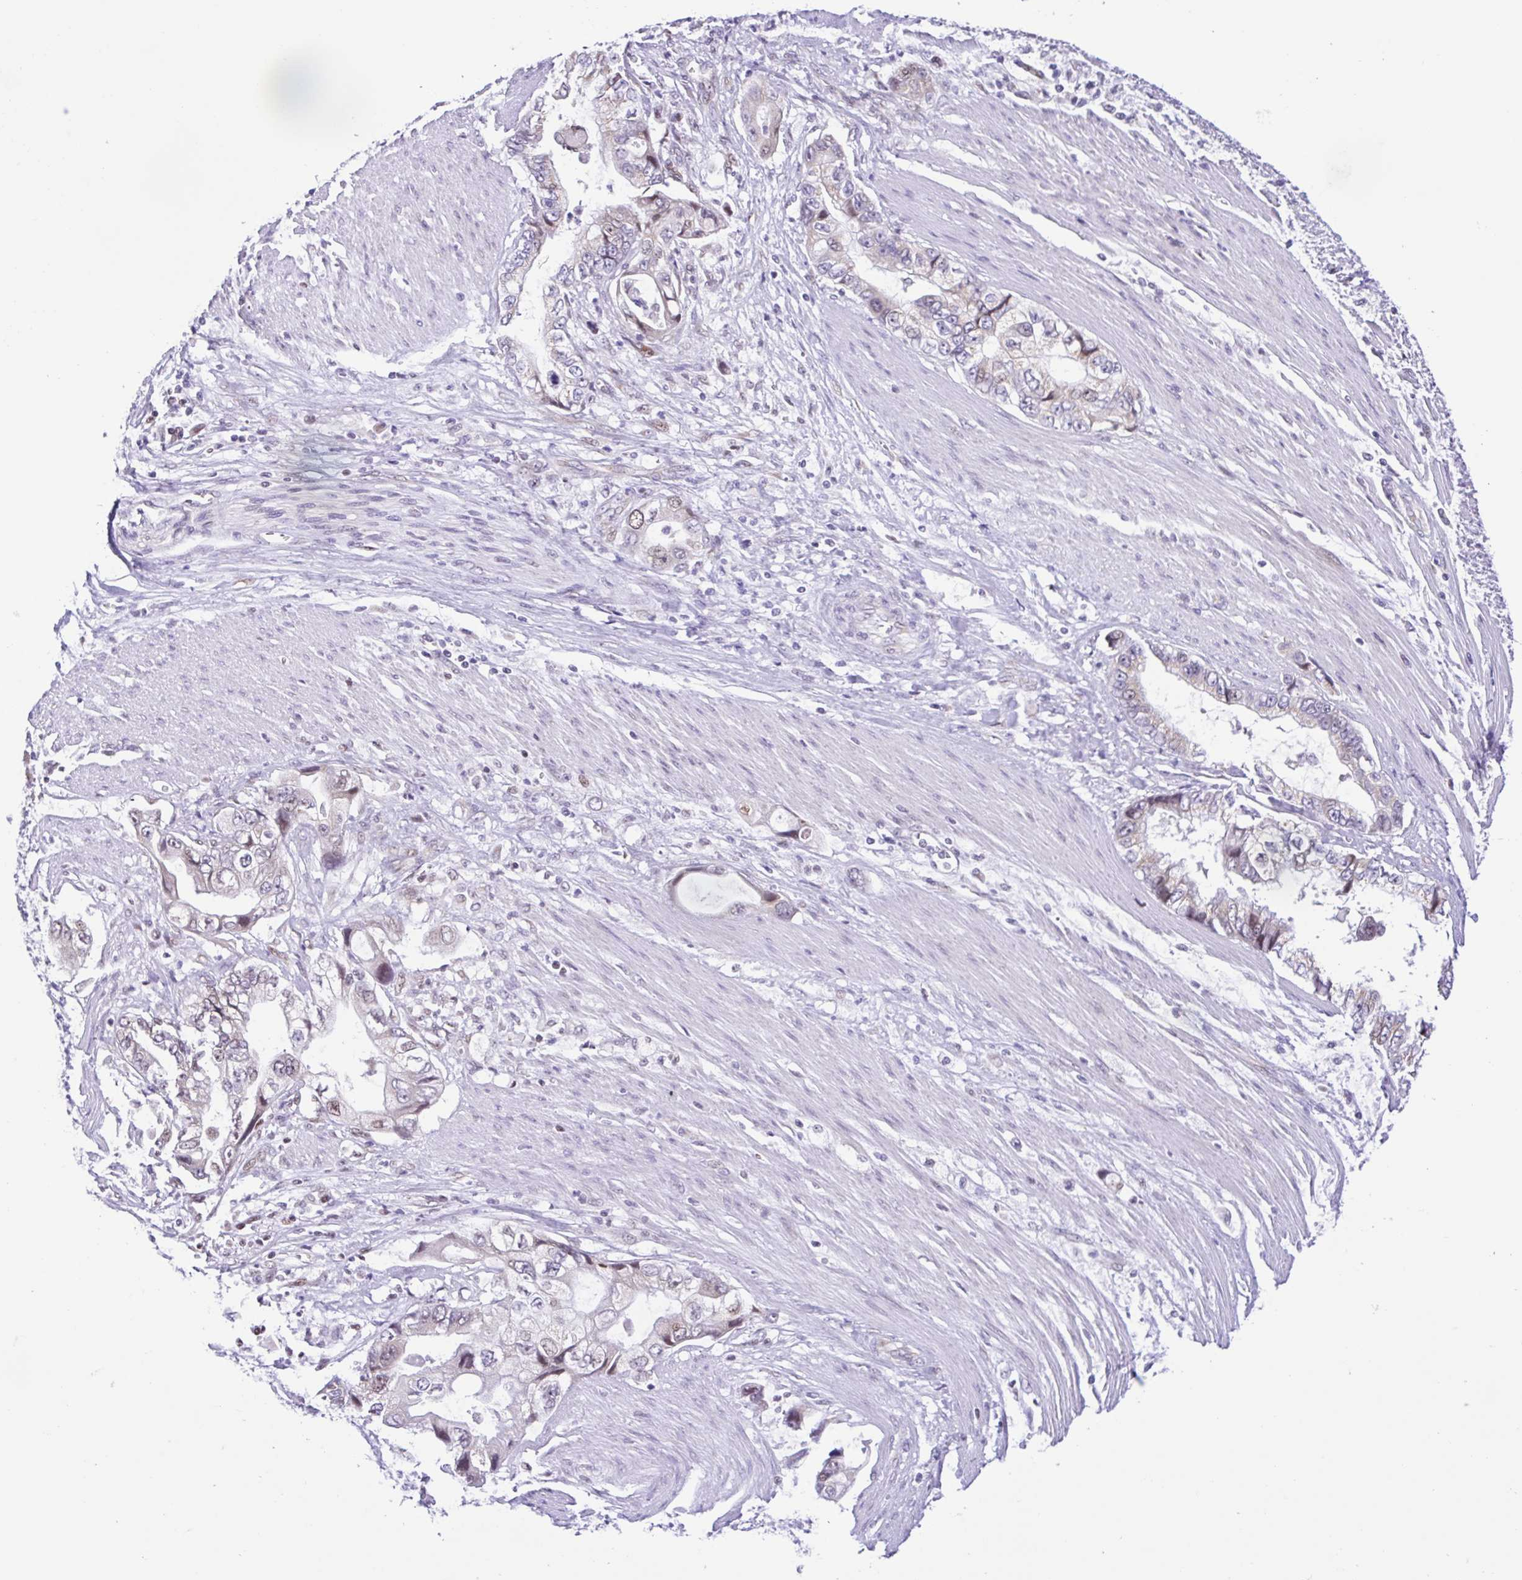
{"staining": {"intensity": "negative", "quantity": "none", "location": "none"}, "tissue": "stomach cancer", "cell_type": "Tumor cells", "image_type": "cancer", "snomed": [{"axis": "morphology", "description": "Adenocarcinoma, NOS"}, {"axis": "topography", "description": "Pancreas"}, {"axis": "topography", "description": "Stomach, upper"}], "caption": "The micrograph exhibits no staining of tumor cells in stomach cancer.", "gene": "TGM3", "patient": {"sex": "male", "age": 77}}